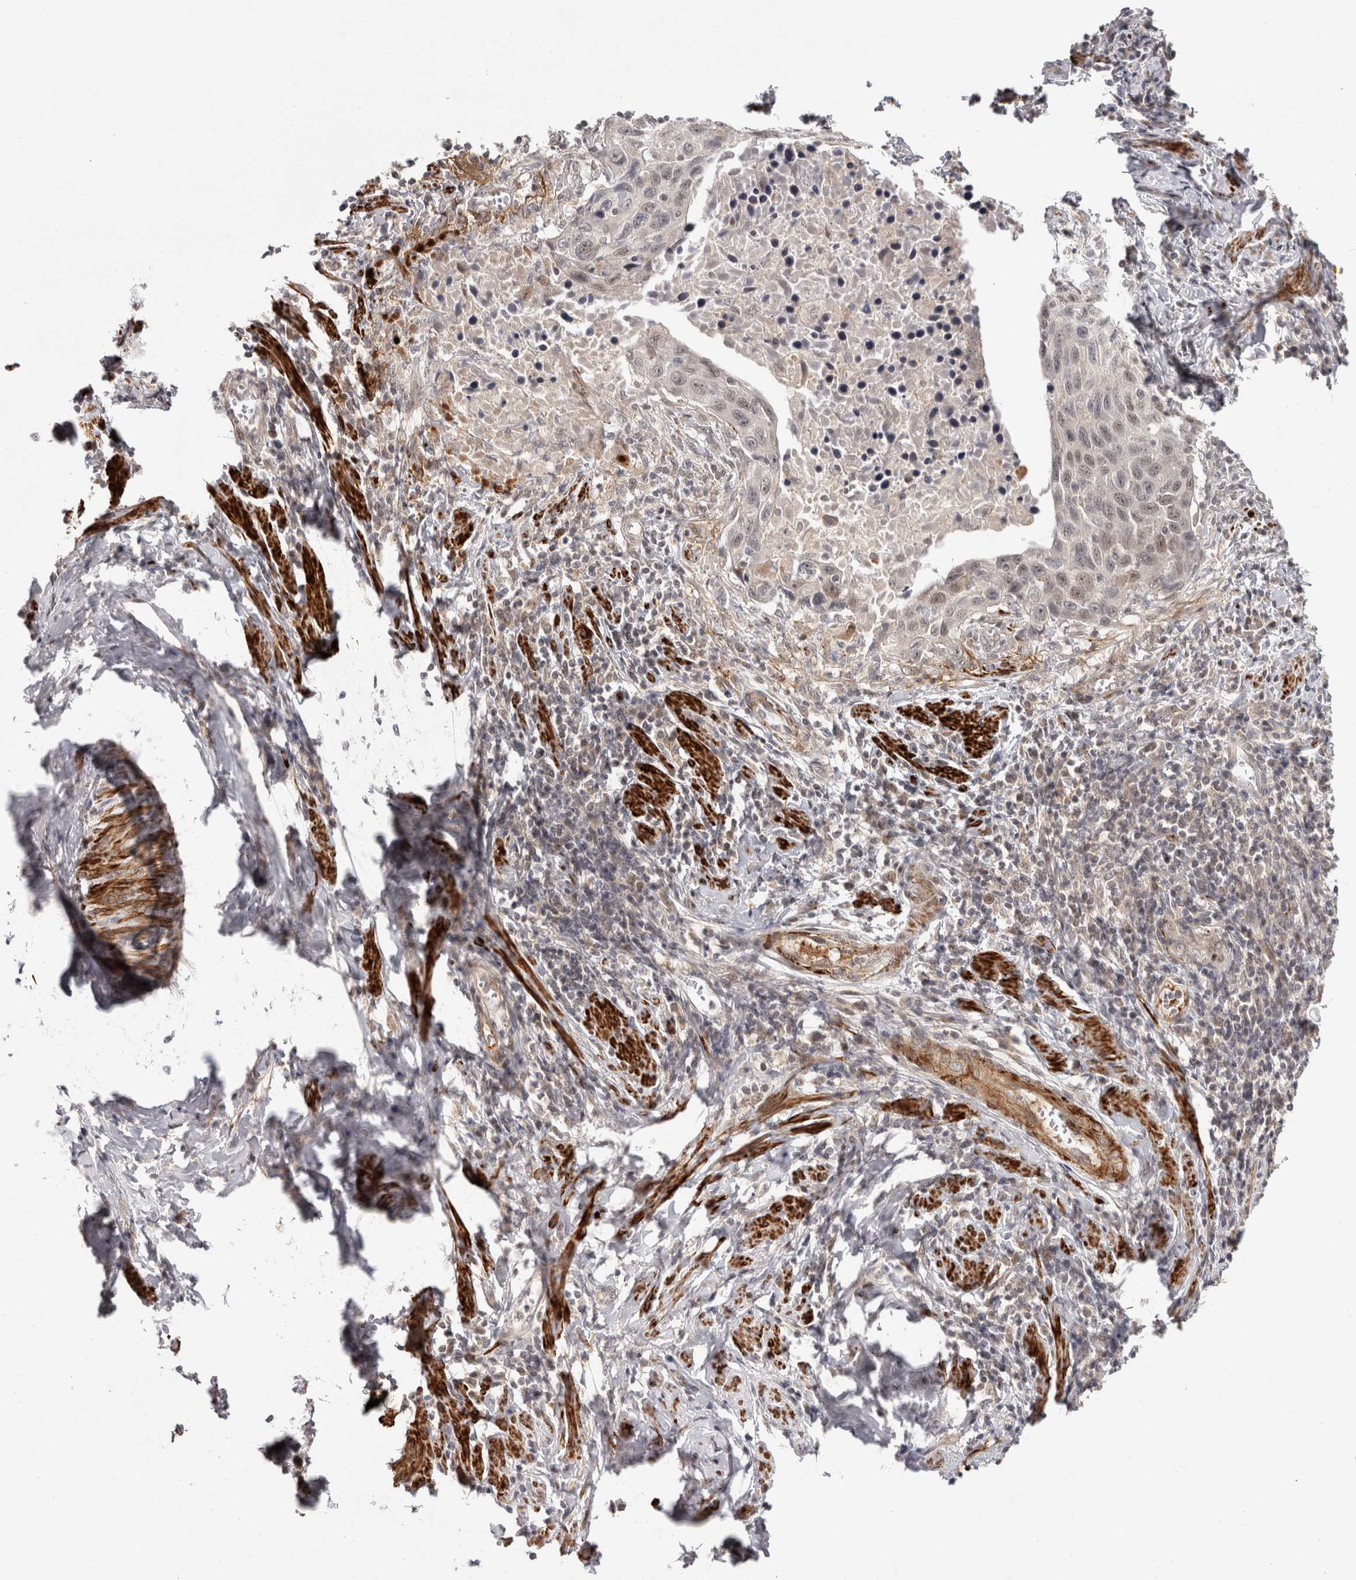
{"staining": {"intensity": "weak", "quantity": "<25%", "location": "cytoplasmic/membranous,nuclear"}, "tissue": "cervical cancer", "cell_type": "Tumor cells", "image_type": "cancer", "snomed": [{"axis": "morphology", "description": "Squamous cell carcinoma, NOS"}, {"axis": "topography", "description": "Cervix"}], "caption": "The image shows no staining of tumor cells in cervical squamous cell carcinoma.", "gene": "ZNF318", "patient": {"sex": "female", "age": 53}}